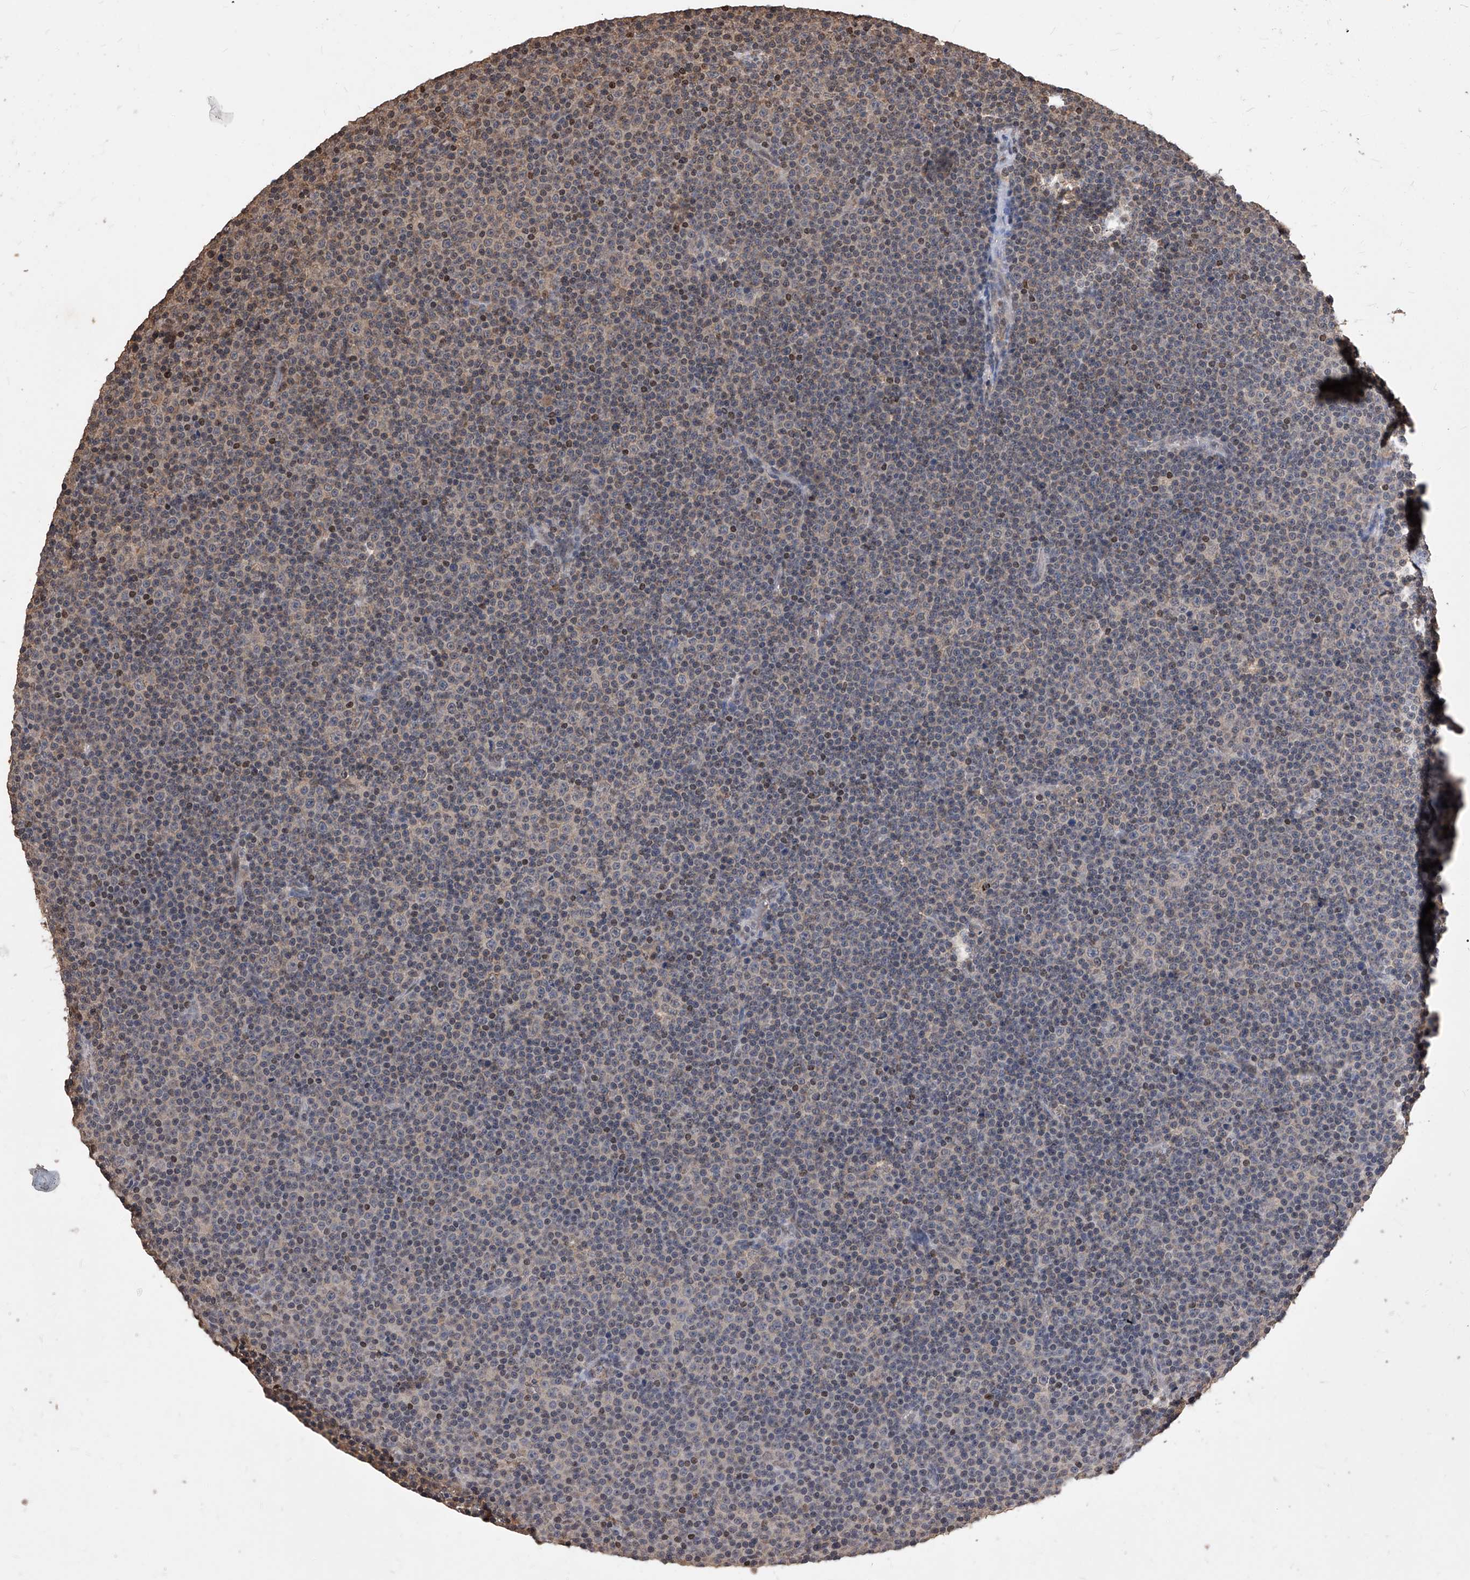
{"staining": {"intensity": "negative", "quantity": "none", "location": "none"}, "tissue": "lymphoma", "cell_type": "Tumor cells", "image_type": "cancer", "snomed": [{"axis": "morphology", "description": "Malignant lymphoma, non-Hodgkin's type, Low grade"}, {"axis": "topography", "description": "Lymph node"}], "caption": "DAB (3,3'-diaminobenzidine) immunohistochemical staining of lymphoma displays no significant positivity in tumor cells. Brightfield microscopy of IHC stained with DAB (brown) and hematoxylin (blue), captured at high magnification.", "gene": "ID1", "patient": {"sex": "female", "age": 67}}